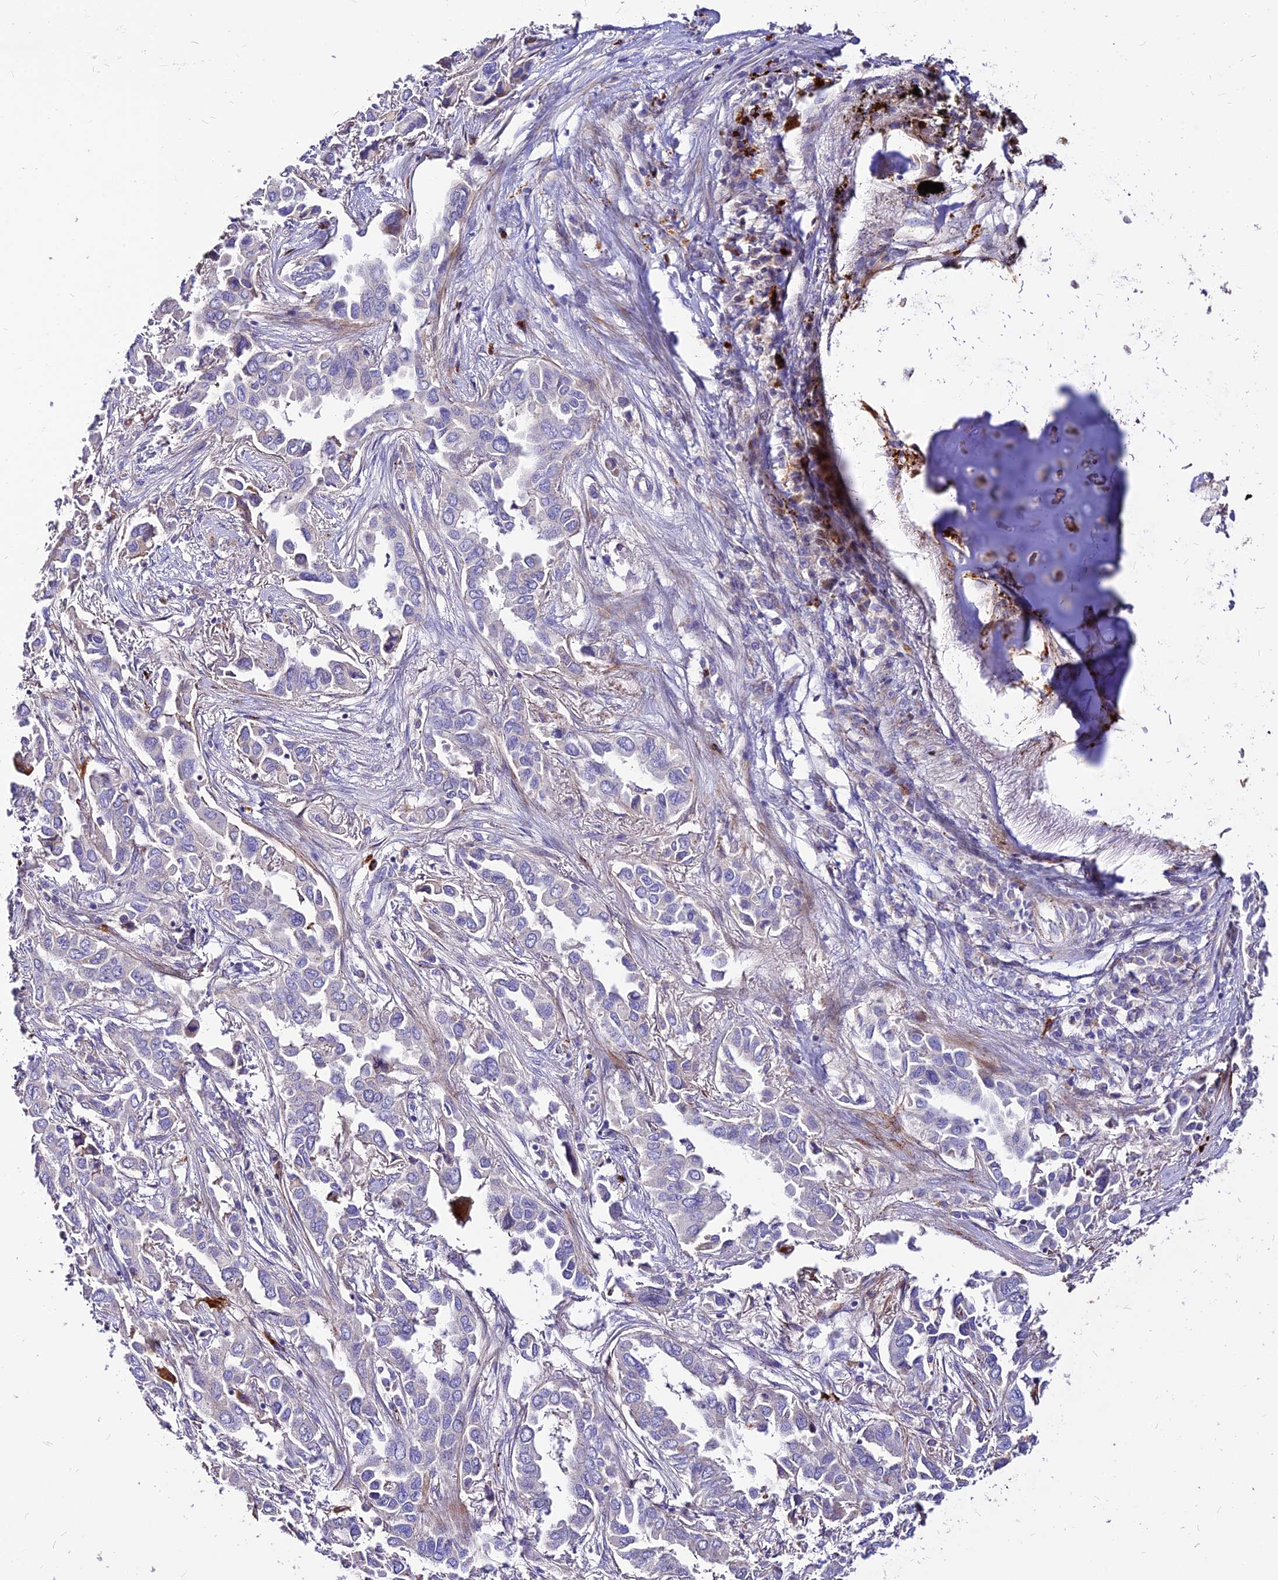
{"staining": {"intensity": "negative", "quantity": "none", "location": "none"}, "tissue": "lung cancer", "cell_type": "Tumor cells", "image_type": "cancer", "snomed": [{"axis": "morphology", "description": "Adenocarcinoma, NOS"}, {"axis": "topography", "description": "Lung"}], "caption": "Immunohistochemical staining of human lung cancer displays no significant expression in tumor cells. The staining was performed using DAB (3,3'-diaminobenzidine) to visualize the protein expression in brown, while the nuclei were stained in blue with hematoxylin (Magnification: 20x).", "gene": "RIMOC1", "patient": {"sex": "female", "age": 76}}